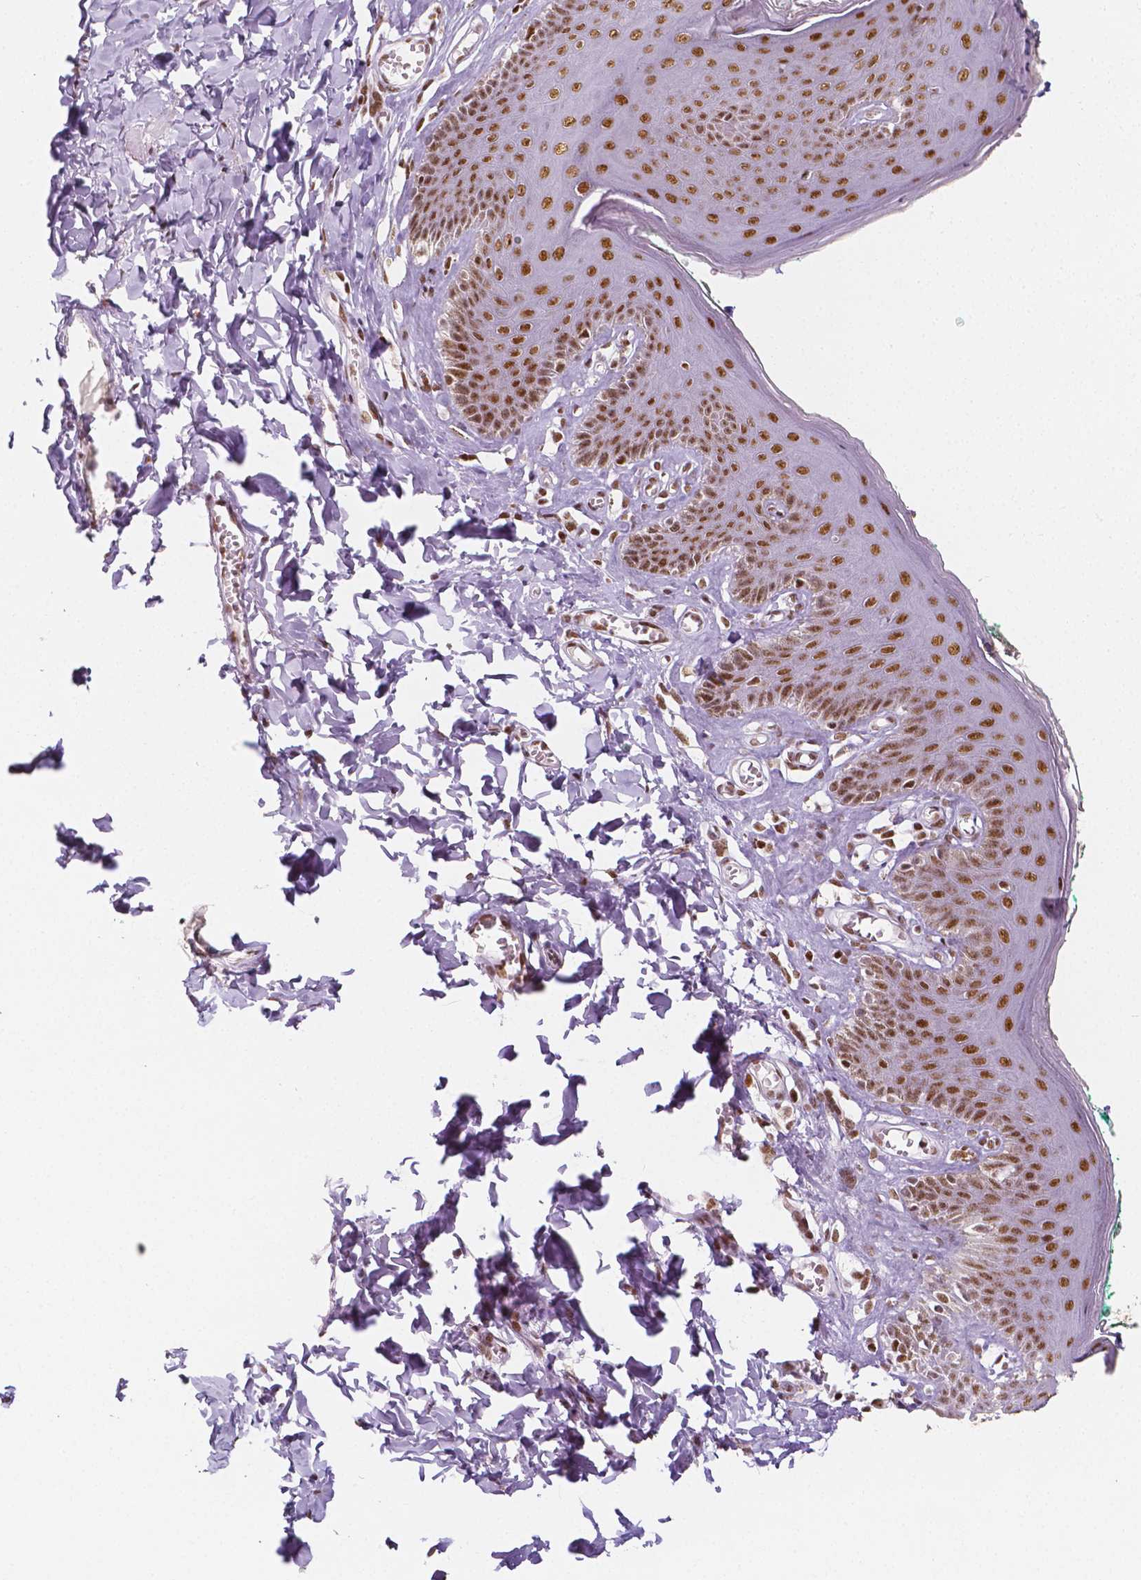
{"staining": {"intensity": "moderate", "quantity": ">75%", "location": "nuclear"}, "tissue": "skin", "cell_type": "Epidermal cells", "image_type": "normal", "snomed": [{"axis": "morphology", "description": "Normal tissue, NOS"}, {"axis": "topography", "description": "Vulva"}, {"axis": "topography", "description": "Peripheral nerve tissue"}], "caption": "High-magnification brightfield microscopy of benign skin stained with DAB (3,3'-diaminobenzidine) (brown) and counterstained with hematoxylin (blue). epidermal cells exhibit moderate nuclear staining is identified in about>75% of cells. (DAB = brown stain, brightfield microscopy at high magnification).", "gene": "HDAC1", "patient": {"sex": "female", "age": 66}}